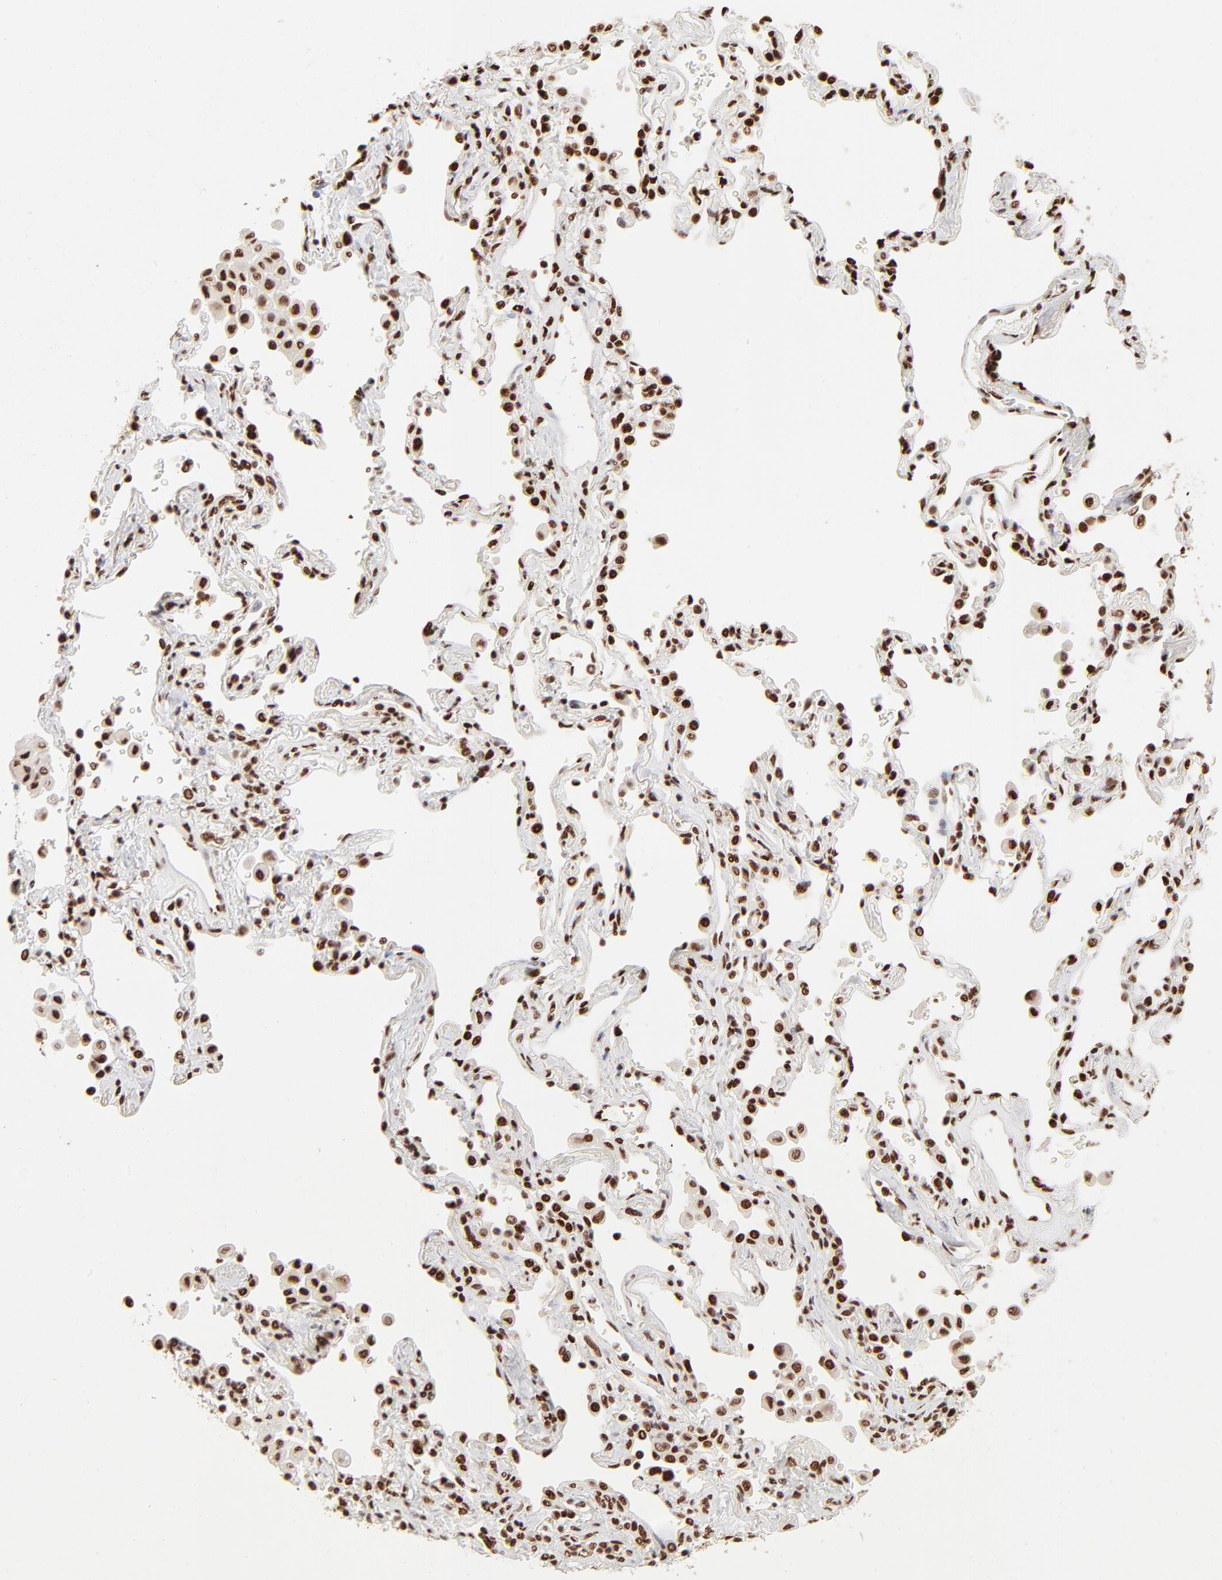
{"staining": {"intensity": "strong", "quantity": ">75%", "location": "nuclear"}, "tissue": "lung cancer", "cell_type": "Tumor cells", "image_type": "cancer", "snomed": [{"axis": "morphology", "description": "Squamous cell carcinoma, NOS"}, {"axis": "topography", "description": "Lung"}], "caption": "High-power microscopy captured an immunohistochemistry micrograph of lung cancer, revealing strong nuclear staining in about >75% of tumor cells. Immunohistochemistry (ihc) stains the protein of interest in brown and the nuclei are stained blue.", "gene": "TARDBP", "patient": {"sex": "female", "age": 67}}